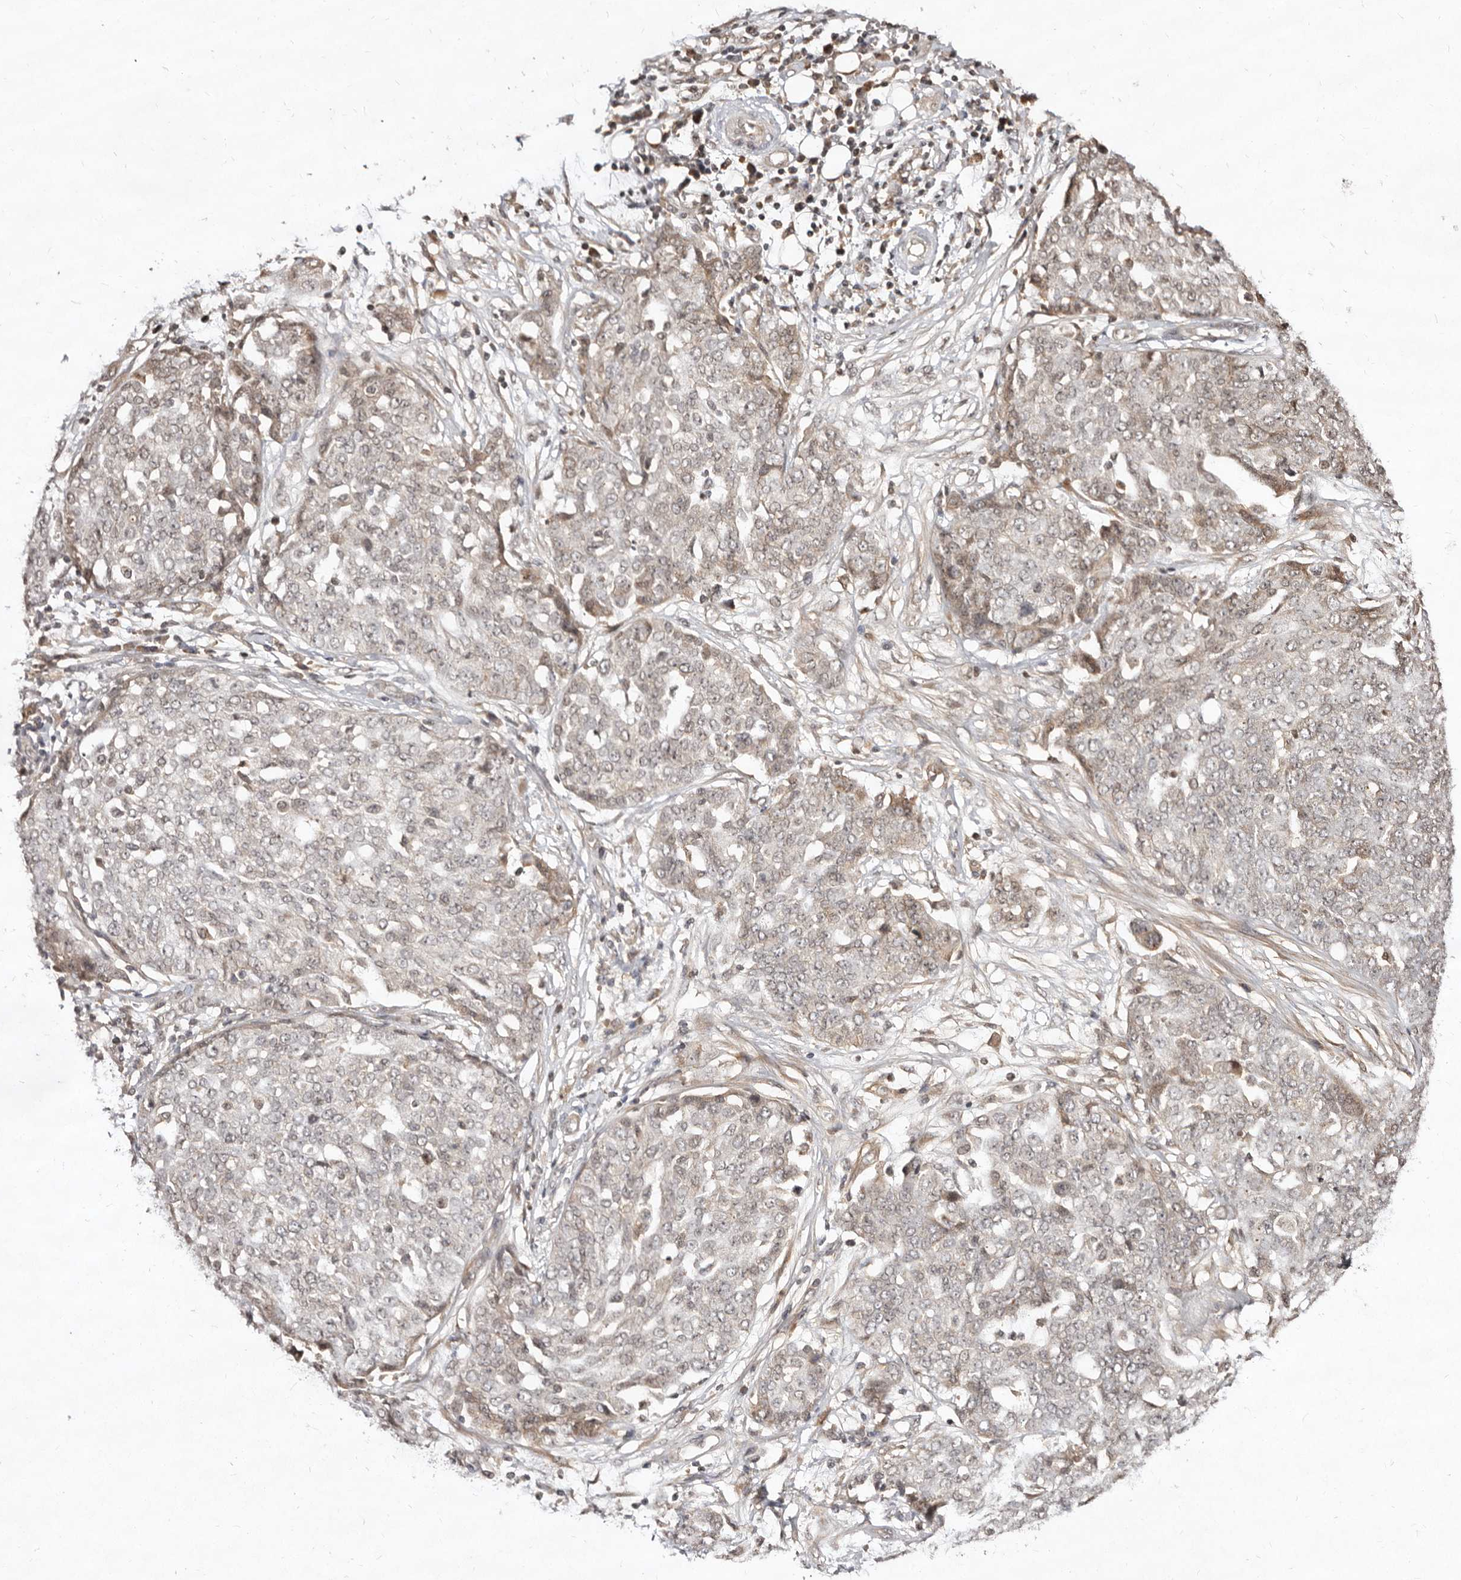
{"staining": {"intensity": "weak", "quantity": "<25%", "location": "cytoplasmic/membranous"}, "tissue": "ovarian cancer", "cell_type": "Tumor cells", "image_type": "cancer", "snomed": [{"axis": "morphology", "description": "Cystadenocarcinoma, serous, NOS"}, {"axis": "topography", "description": "Soft tissue"}, {"axis": "topography", "description": "Ovary"}], "caption": "High power microscopy micrograph of an immunohistochemistry (IHC) photomicrograph of ovarian serous cystadenocarcinoma, revealing no significant positivity in tumor cells.", "gene": "LCORL", "patient": {"sex": "female", "age": 57}}